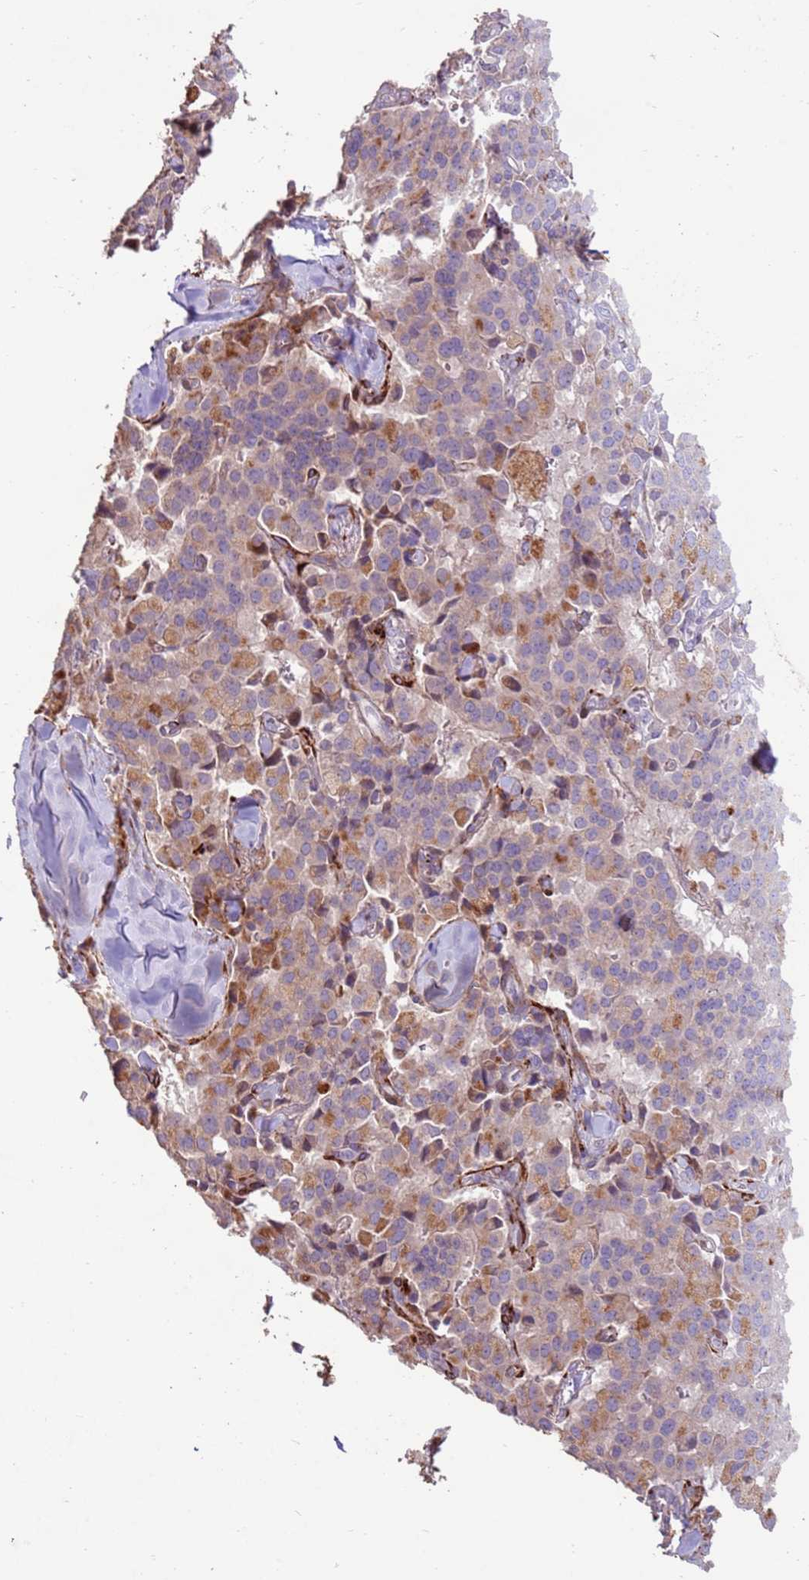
{"staining": {"intensity": "moderate", "quantity": "<25%", "location": "cytoplasmic/membranous"}, "tissue": "pancreatic cancer", "cell_type": "Tumor cells", "image_type": "cancer", "snomed": [{"axis": "morphology", "description": "Adenocarcinoma, NOS"}, {"axis": "topography", "description": "Pancreas"}], "caption": "Tumor cells exhibit low levels of moderate cytoplasmic/membranous positivity in about <25% of cells in pancreatic cancer (adenocarcinoma). The protein is stained brown, and the nuclei are stained in blue (DAB (3,3'-diaminobenzidine) IHC with brightfield microscopy, high magnification).", "gene": "LGI4", "patient": {"sex": "male", "age": 65}}